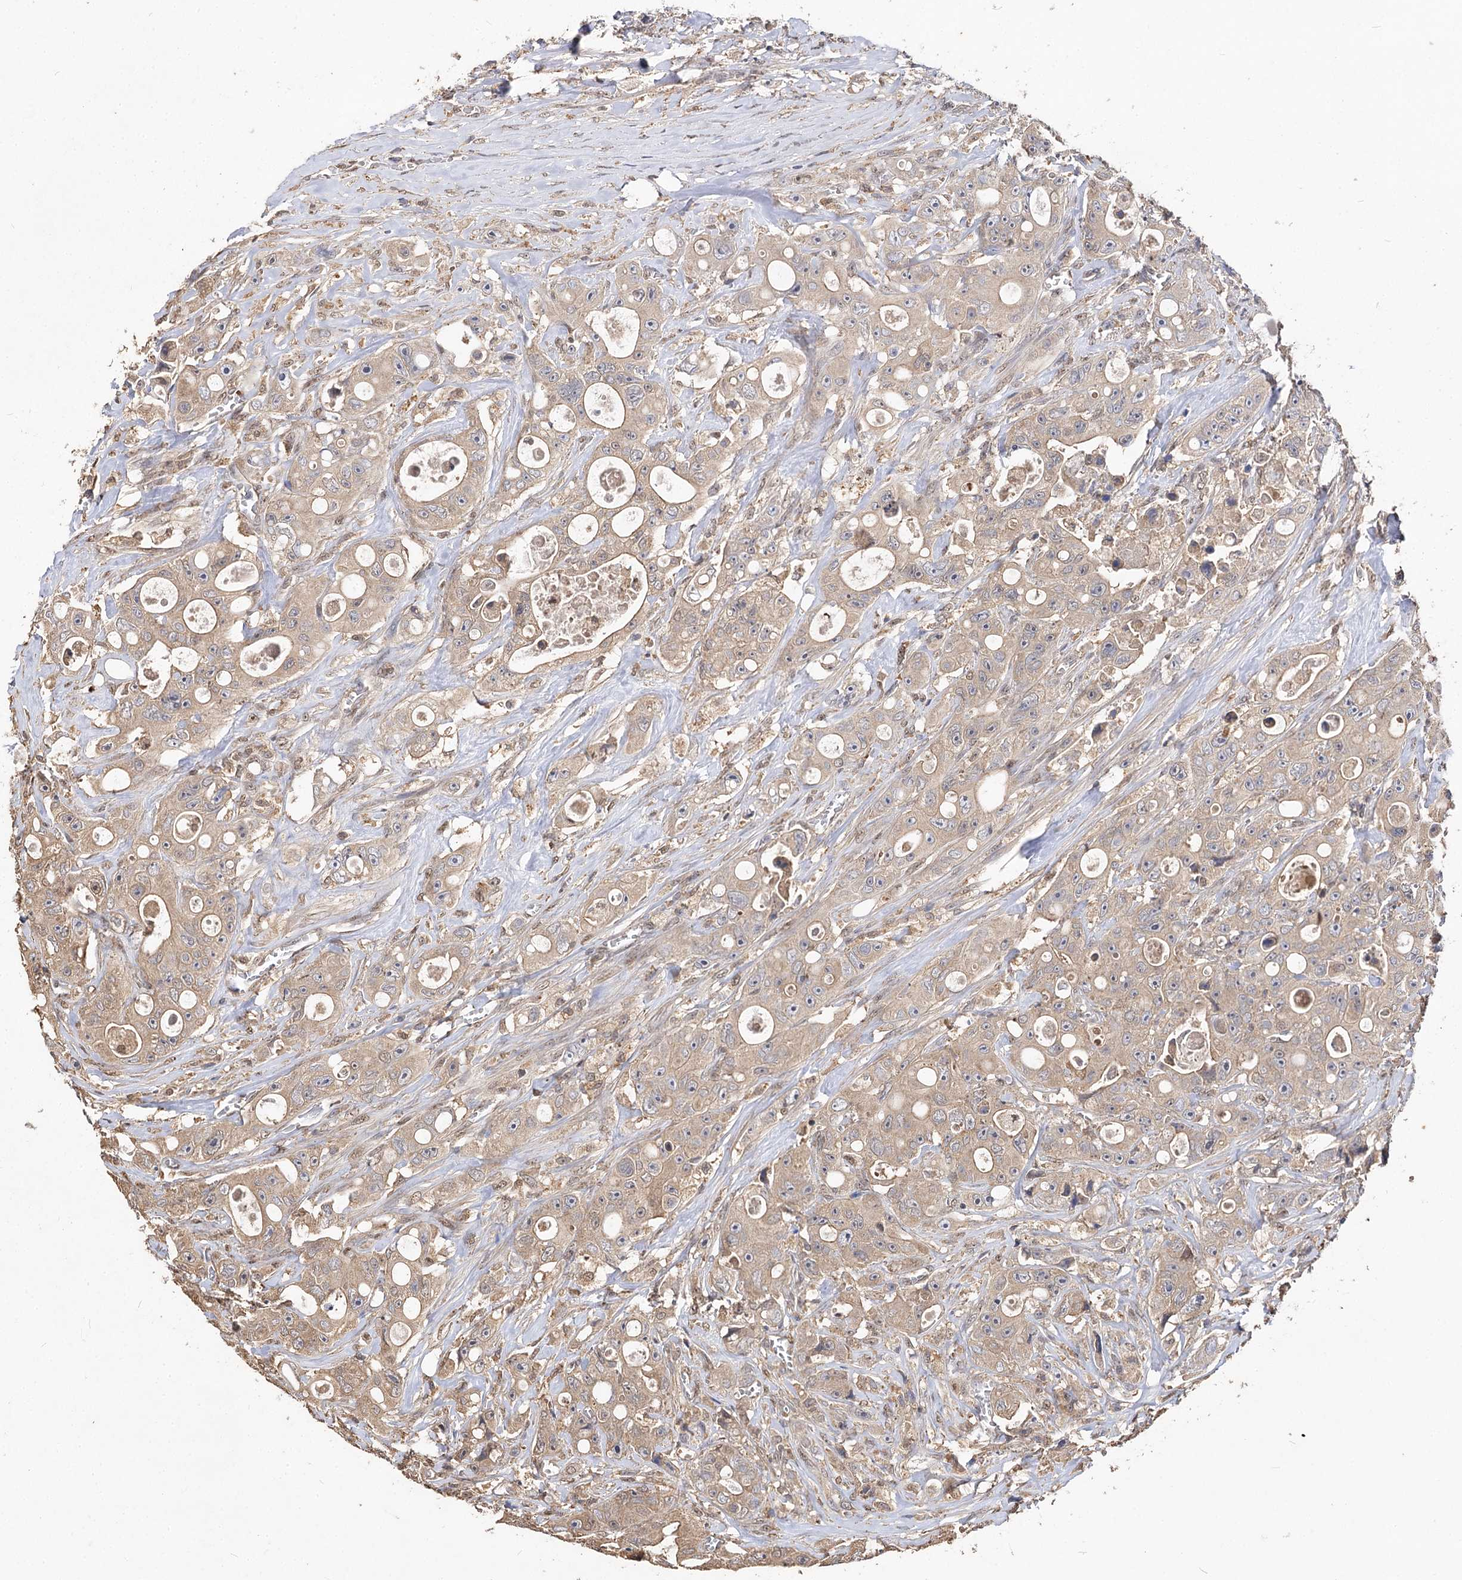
{"staining": {"intensity": "moderate", "quantity": ">75%", "location": "cytoplasmic/membranous"}, "tissue": "colorectal cancer", "cell_type": "Tumor cells", "image_type": "cancer", "snomed": [{"axis": "morphology", "description": "Adenocarcinoma, NOS"}, {"axis": "topography", "description": "Colon"}], "caption": "Adenocarcinoma (colorectal) was stained to show a protein in brown. There is medium levels of moderate cytoplasmic/membranous positivity in approximately >75% of tumor cells.", "gene": "ARL13A", "patient": {"sex": "female", "age": 46}}